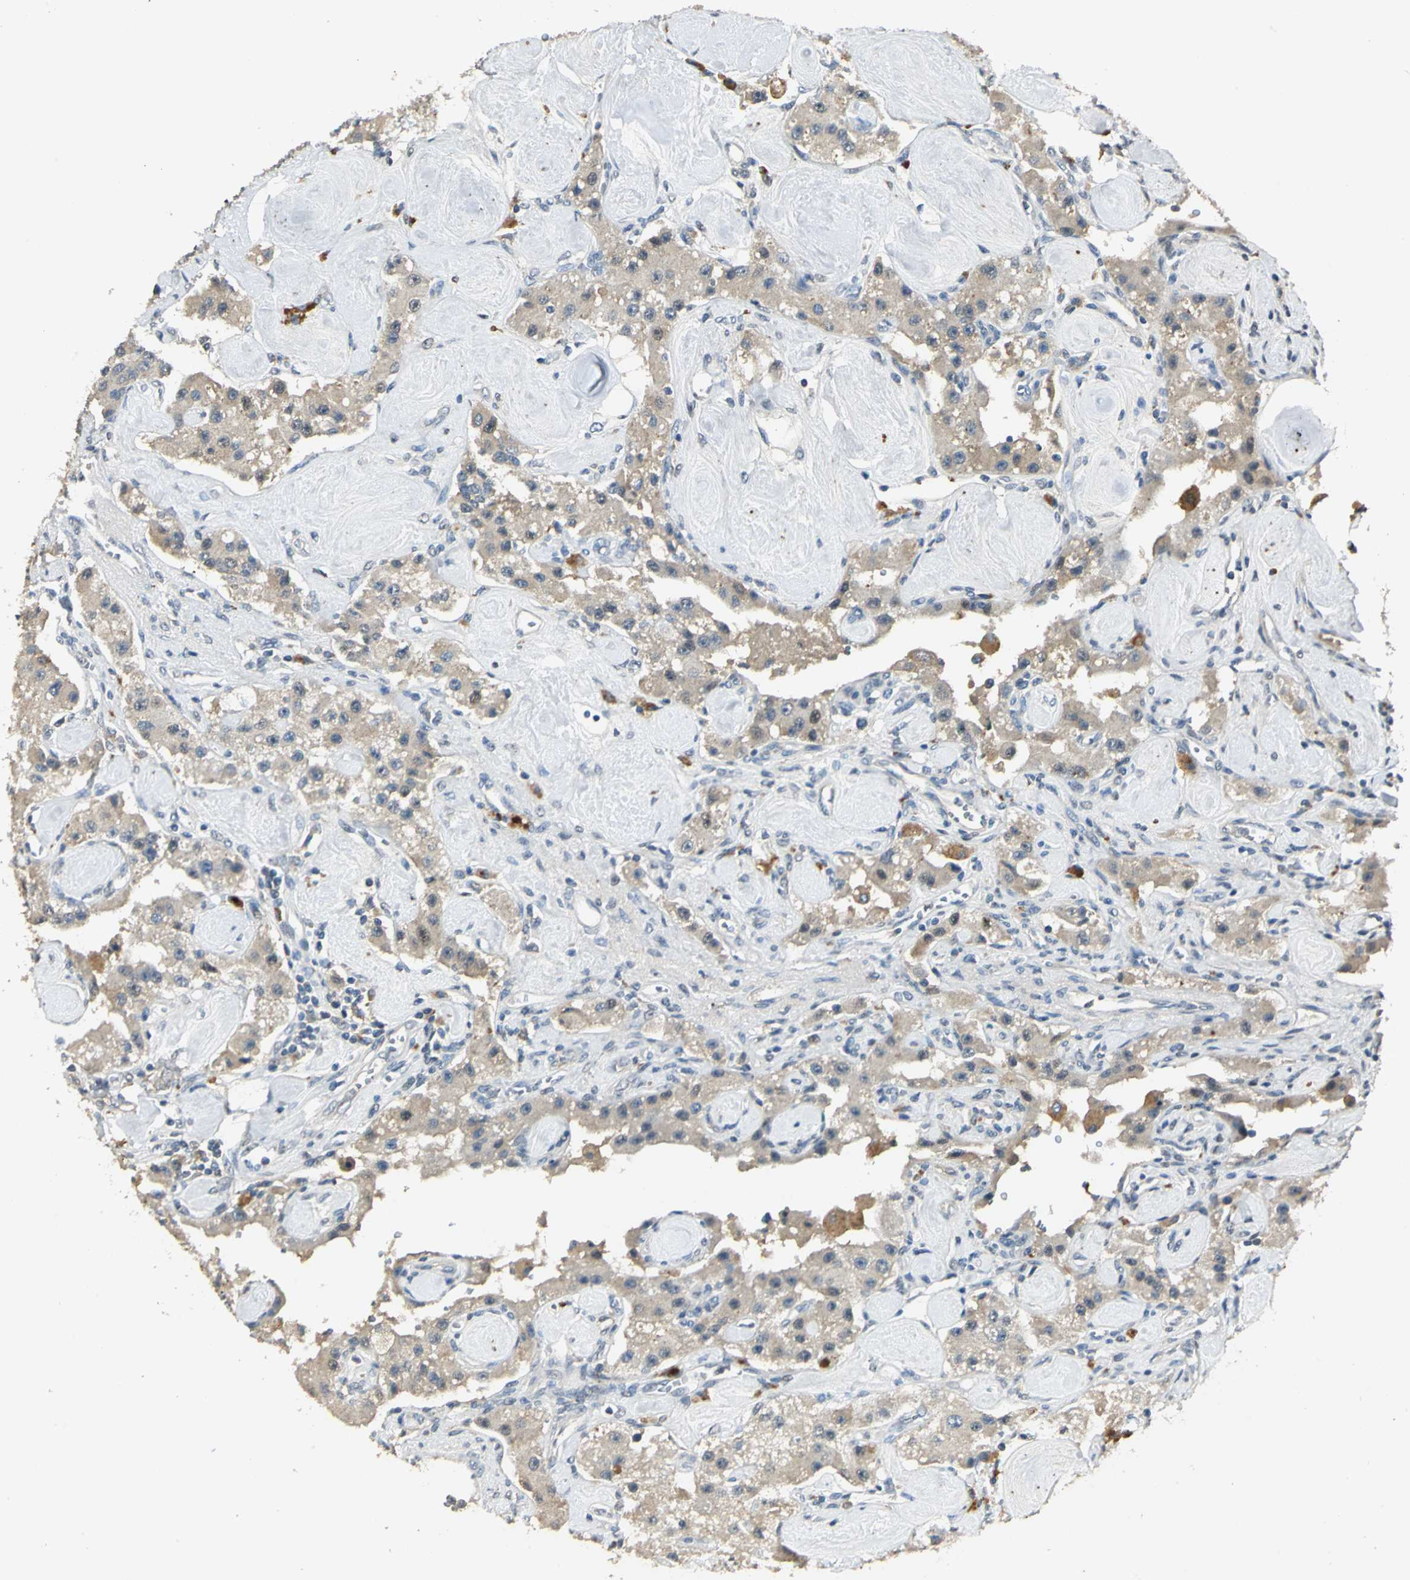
{"staining": {"intensity": "weak", "quantity": ">75%", "location": "cytoplasmic/membranous"}, "tissue": "carcinoid", "cell_type": "Tumor cells", "image_type": "cancer", "snomed": [{"axis": "morphology", "description": "Carcinoid, malignant, NOS"}, {"axis": "topography", "description": "Pancreas"}], "caption": "Human malignant carcinoid stained for a protein (brown) demonstrates weak cytoplasmic/membranous positive expression in about >75% of tumor cells.", "gene": "PROC", "patient": {"sex": "male", "age": 41}}